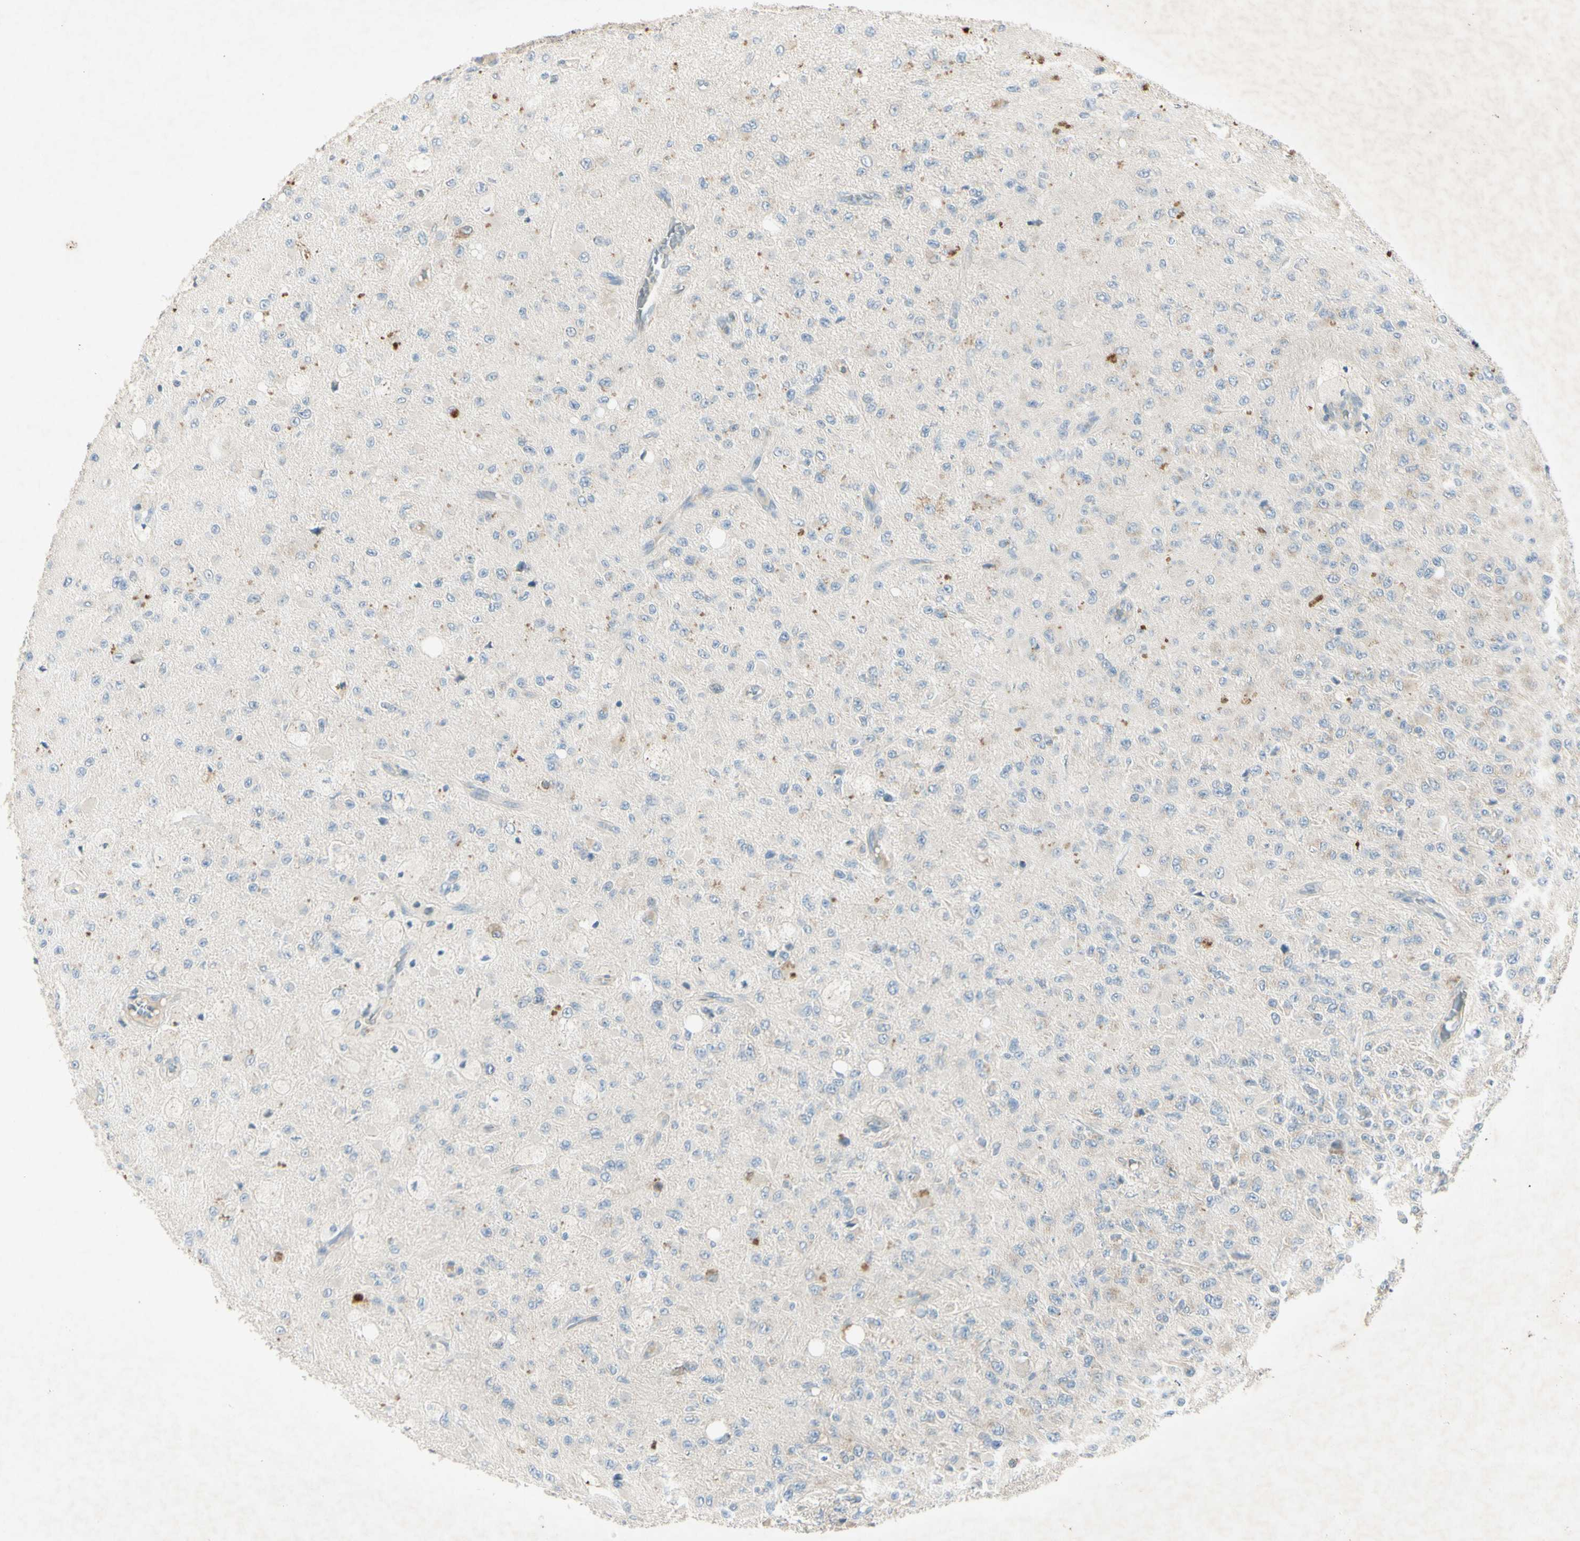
{"staining": {"intensity": "moderate", "quantity": "<25%", "location": "cytoplasmic/membranous"}, "tissue": "glioma", "cell_type": "Tumor cells", "image_type": "cancer", "snomed": [{"axis": "morphology", "description": "Glioma, malignant, High grade"}, {"axis": "topography", "description": "pancreas cauda"}], "caption": "Glioma was stained to show a protein in brown. There is low levels of moderate cytoplasmic/membranous staining in about <25% of tumor cells. The staining is performed using DAB brown chromogen to label protein expression. The nuclei are counter-stained blue using hematoxylin.", "gene": "AATK", "patient": {"sex": "male", "age": 60}}